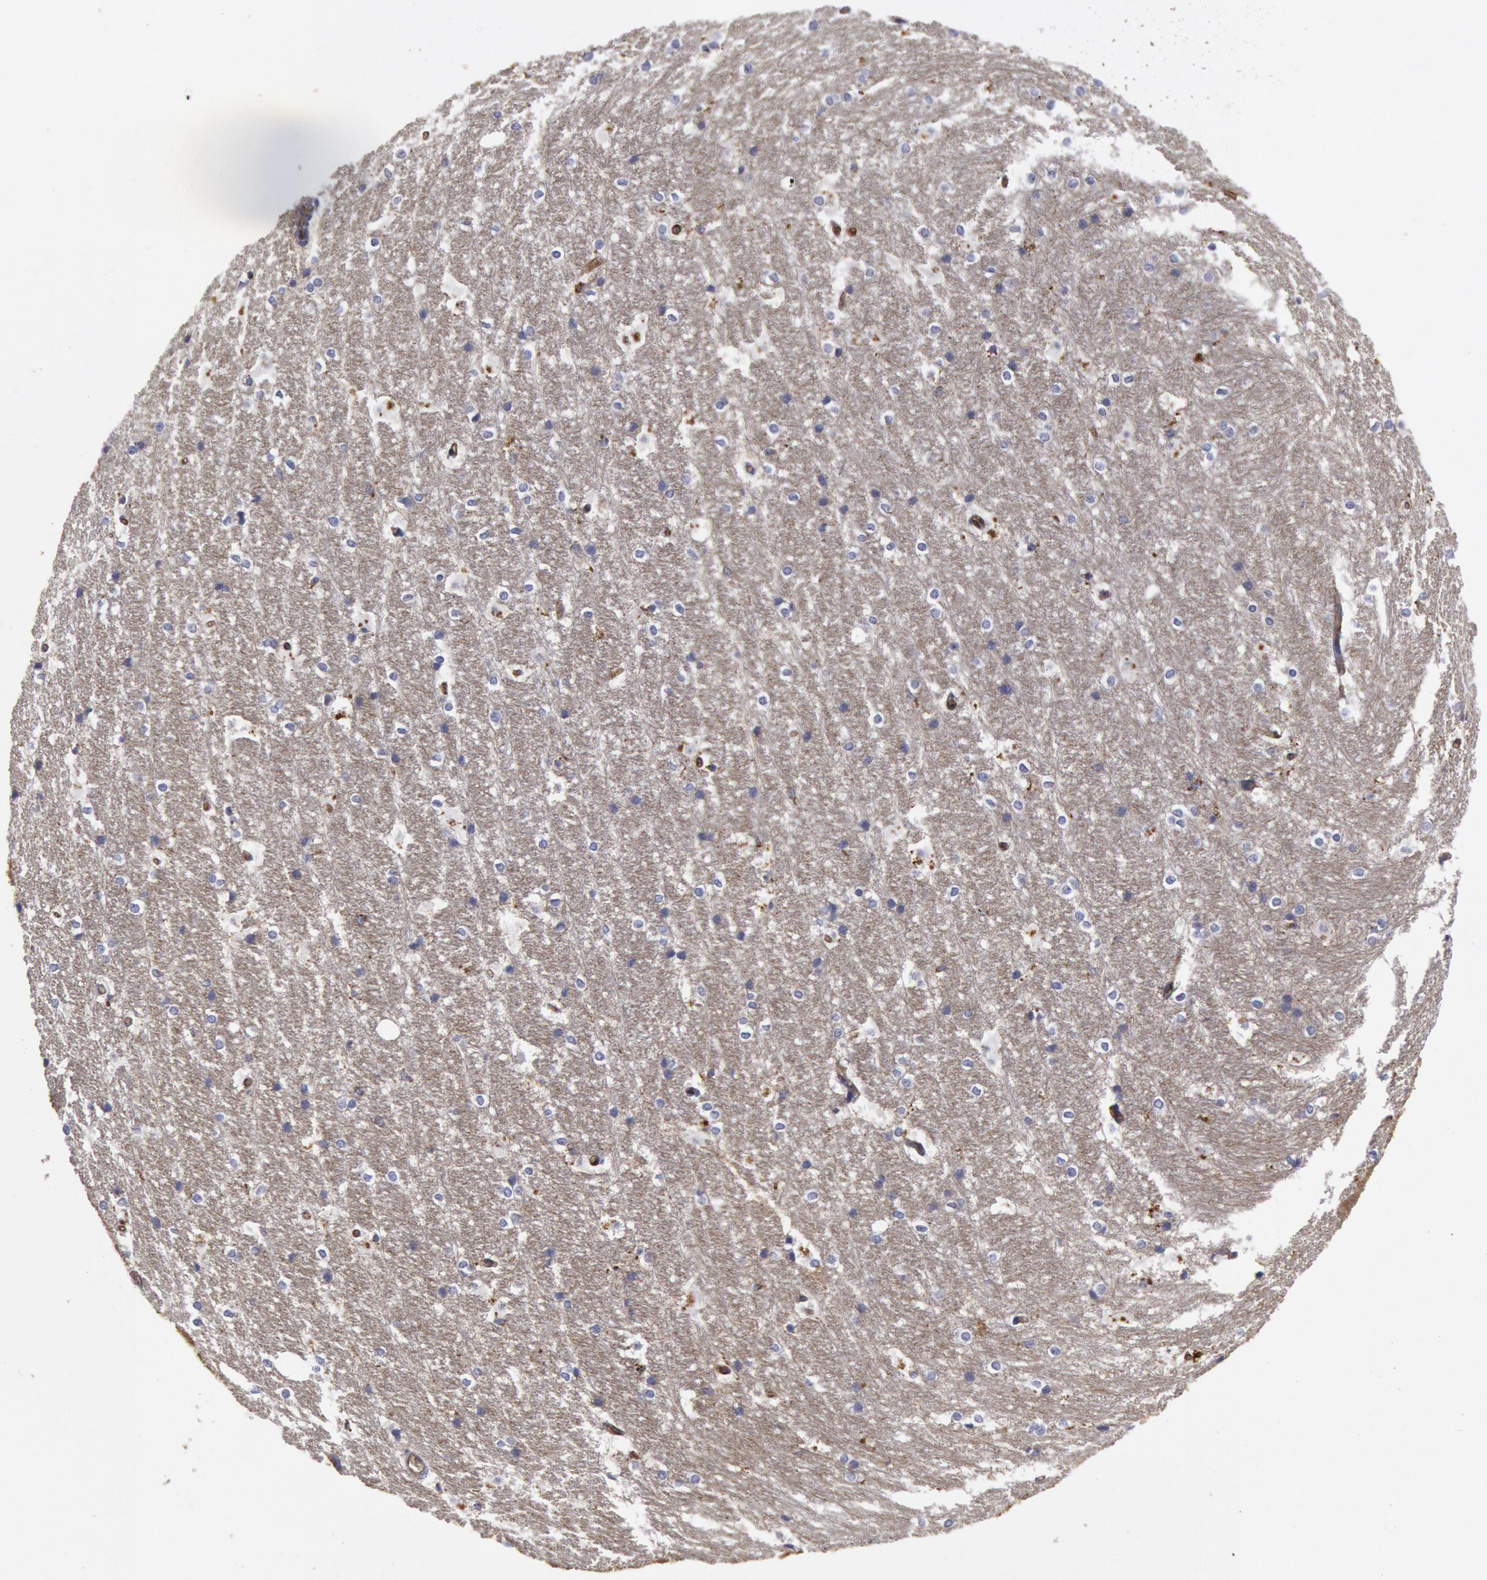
{"staining": {"intensity": "negative", "quantity": "none", "location": "none"}, "tissue": "hippocampus", "cell_type": "Glial cells", "image_type": "normal", "snomed": [{"axis": "morphology", "description": "Normal tissue, NOS"}, {"axis": "topography", "description": "Hippocampus"}], "caption": "A high-resolution image shows immunohistochemistry staining of unremarkable hippocampus, which displays no significant positivity in glial cells. (DAB (3,3'-diaminobenzidine) immunohistochemistry with hematoxylin counter stain).", "gene": "FLOT1", "patient": {"sex": "female", "age": 19}}